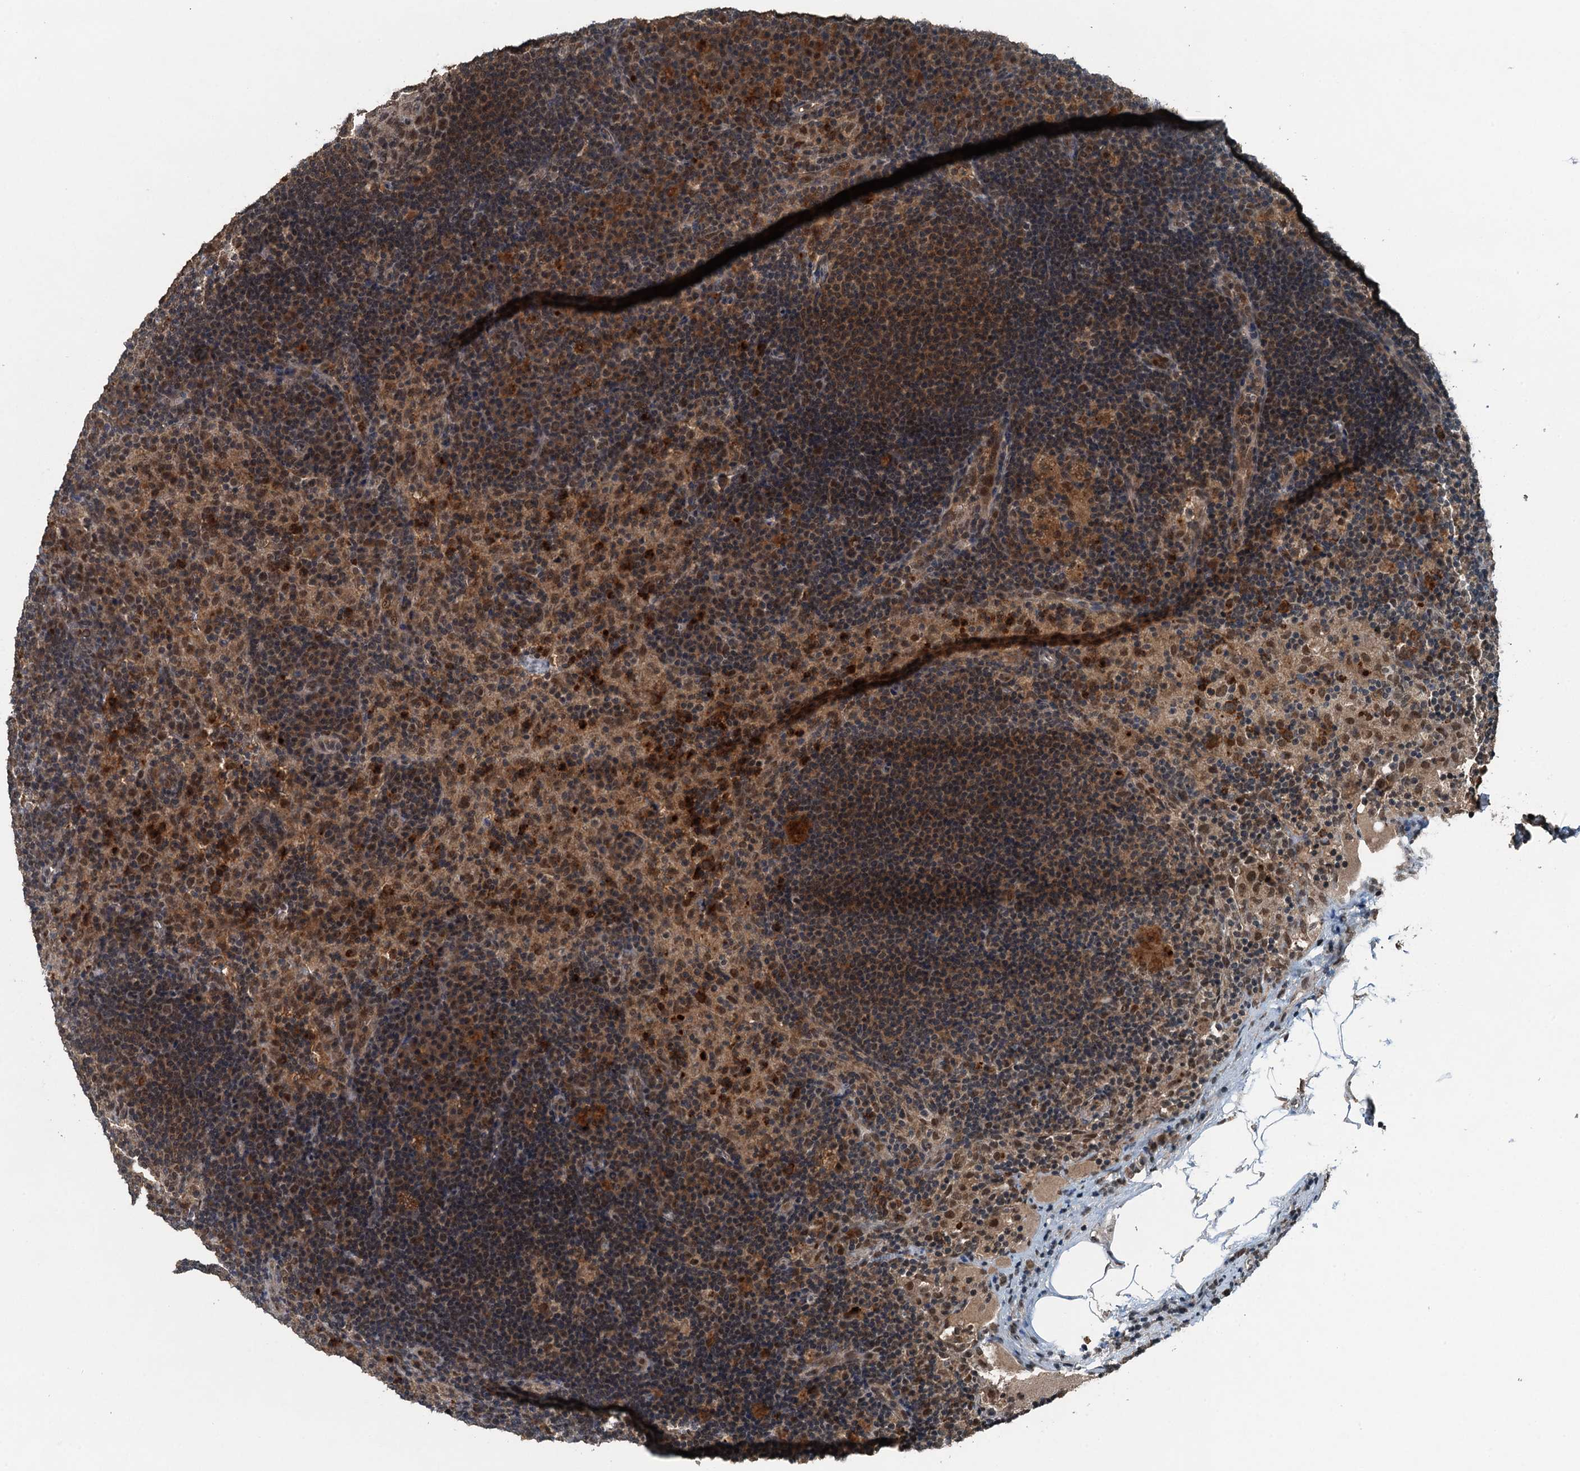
{"staining": {"intensity": "moderate", "quantity": ">75%", "location": "nuclear"}, "tissue": "lymph node", "cell_type": "Germinal center cells", "image_type": "normal", "snomed": [{"axis": "morphology", "description": "Normal tissue, NOS"}, {"axis": "topography", "description": "Lymph node"}], "caption": "Immunohistochemistry micrograph of unremarkable lymph node: human lymph node stained using immunohistochemistry reveals medium levels of moderate protein expression localized specifically in the nuclear of germinal center cells, appearing as a nuclear brown color.", "gene": "UBXN6", "patient": {"sex": "female", "age": 70}}